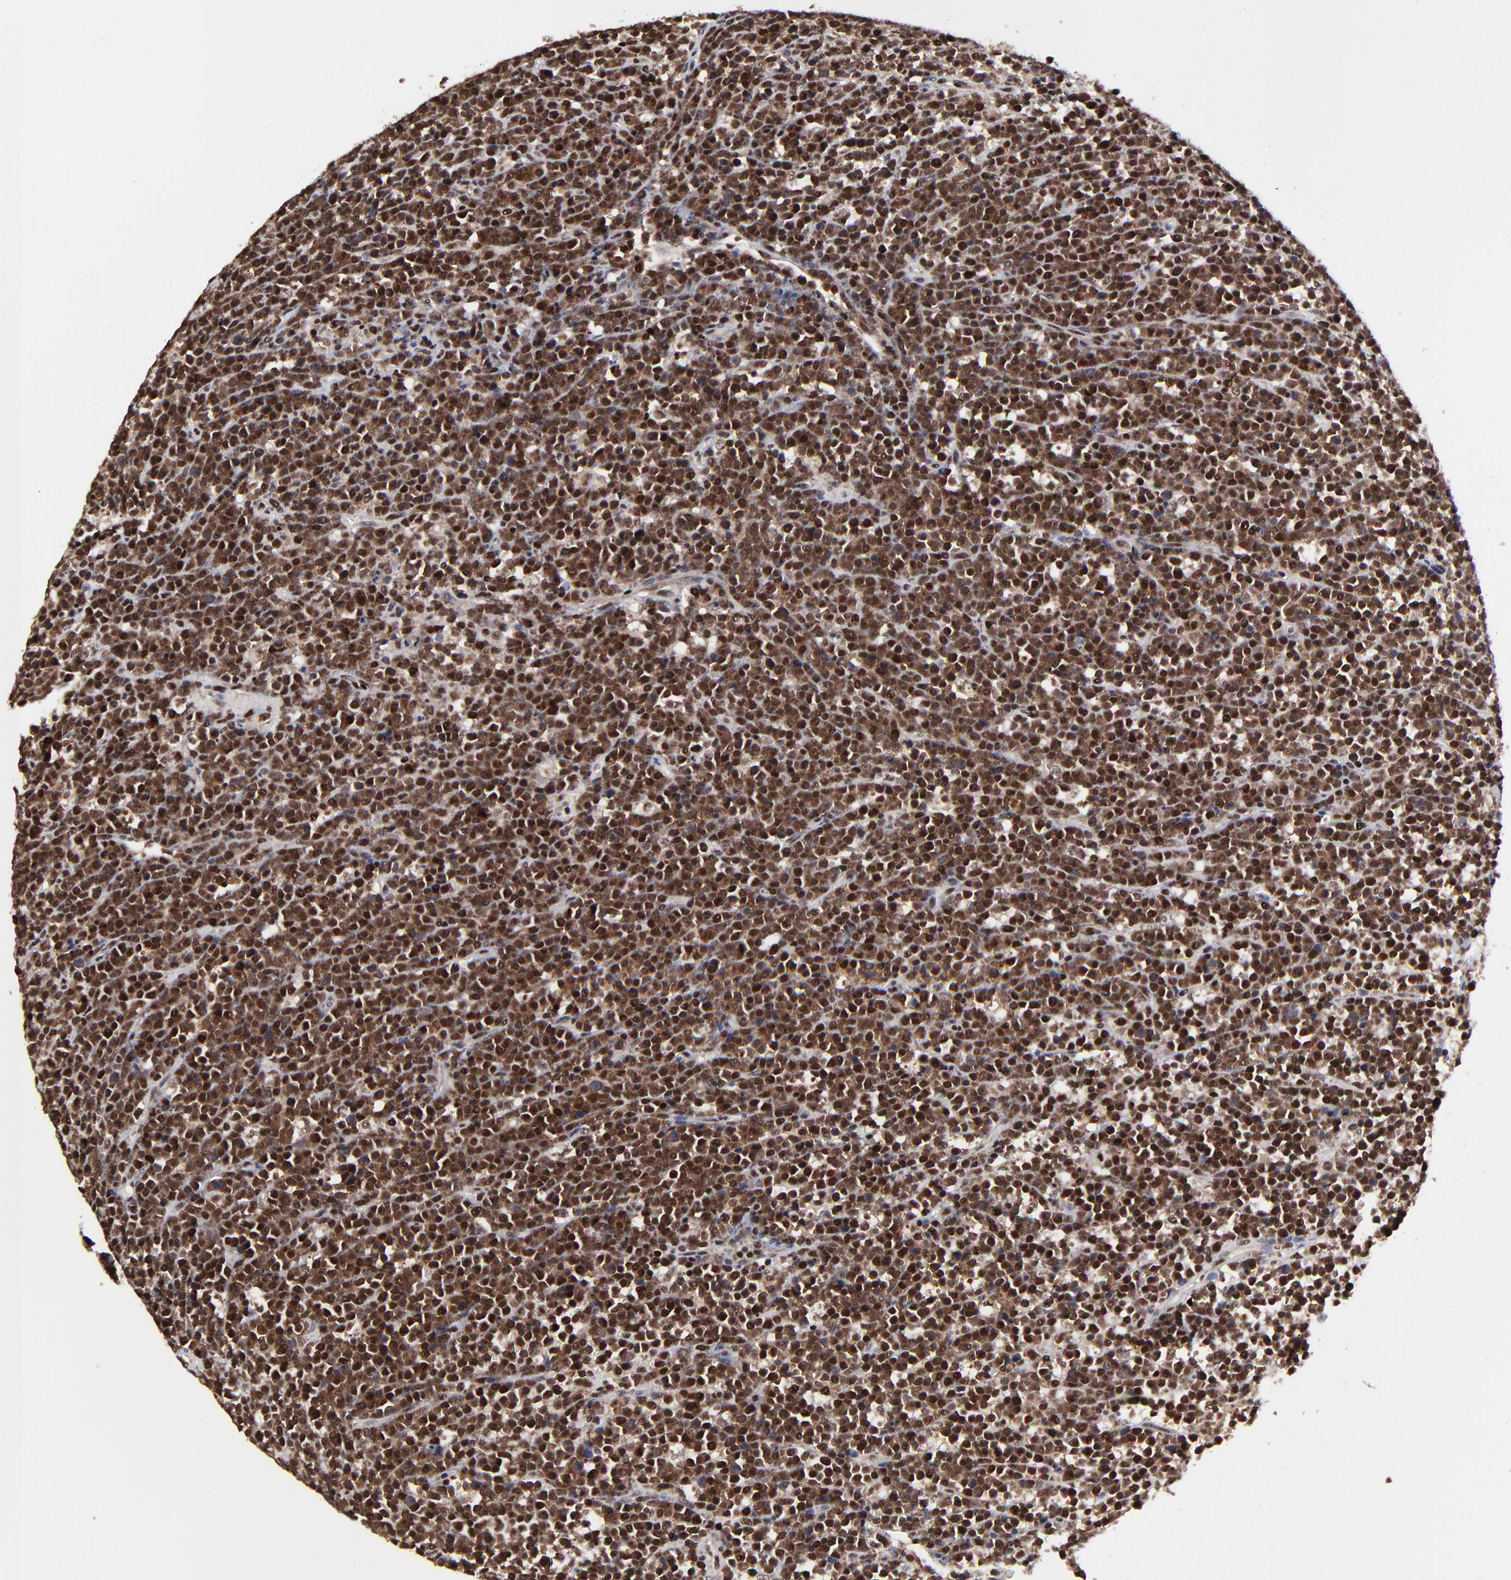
{"staining": {"intensity": "moderate", "quantity": ">75%", "location": "nuclear"}, "tissue": "lymphoma", "cell_type": "Tumor cells", "image_type": "cancer", "snomed": [{"axis": "morphology", "description": "Malignant lymphoma, non-Hodgkin's type, High grade"}, {"axis": "topography", "description": "Ovary"}], "caption": "The histopathology image reveals immunohistochemical staining of lymphoma. There is moderate nuclear positivity is appreciated in about >75% of tumor cells.", "gene": "RBM22", "patient": {"sex": "female", "age": 56}}